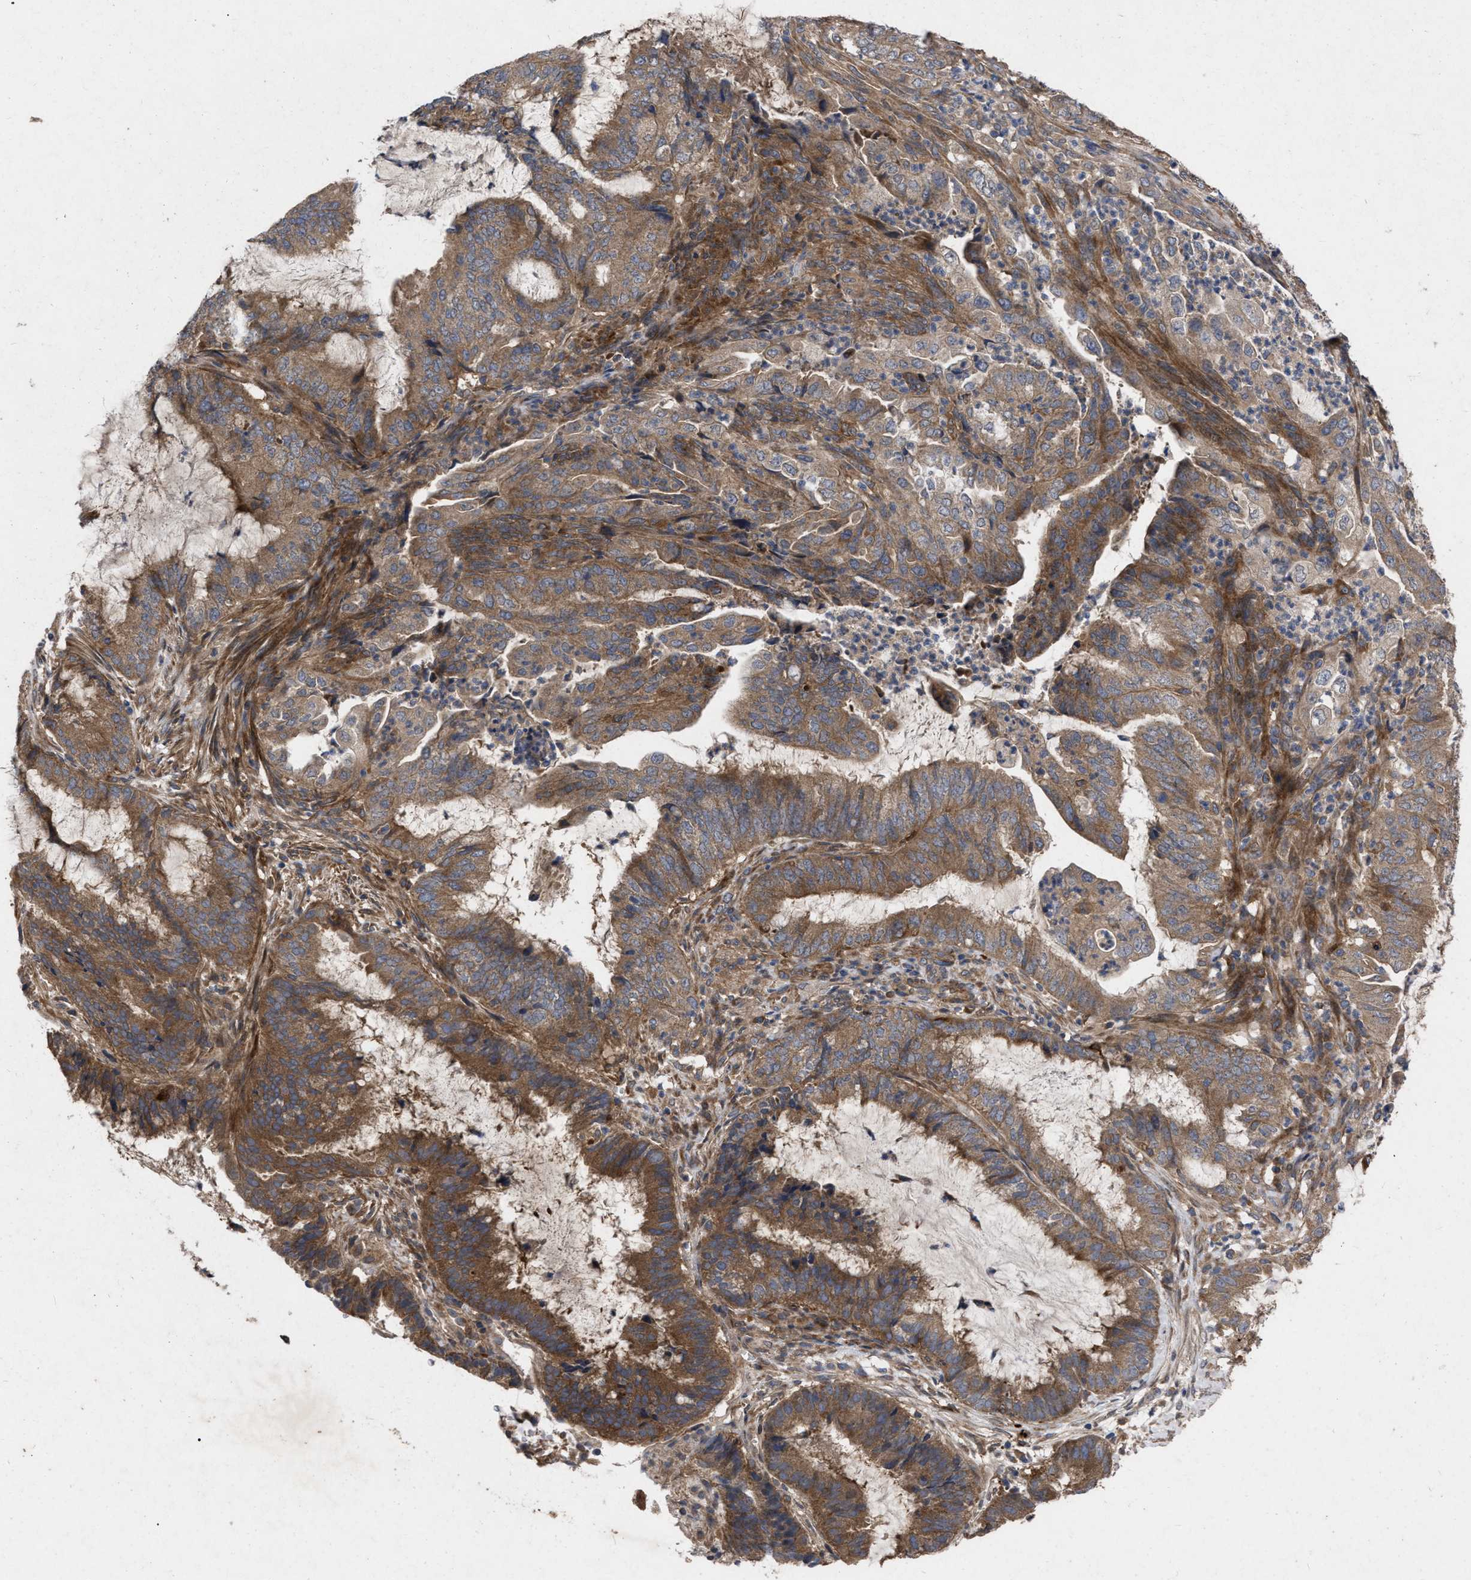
{"staining": {"intensity": "moderate", "quantity": ">75%", "location": "cytoplasmic/membranous"}, "tissue": "endometrial cancer", "cell_type": "Tumor cells", "image_type": "cancer", "snomed": [{"axis": "morphology", "description": "Adenocarcinoma, NOS"}, {"axis": "topography", "description": "Endometrium"}], "caption": "Immunohistochemical staining of human endometrial cancer reveals medium levels of moderate cytoplasmic/membranous staining in approximately >75% of tumor cells. The staining is performed using DAB brown chromogen to label protein expression. The nuclei are counter-stained blue using hematoxylin.", "gene": "CDKN2C", "patient": {"sex": "female", "age": 51}}